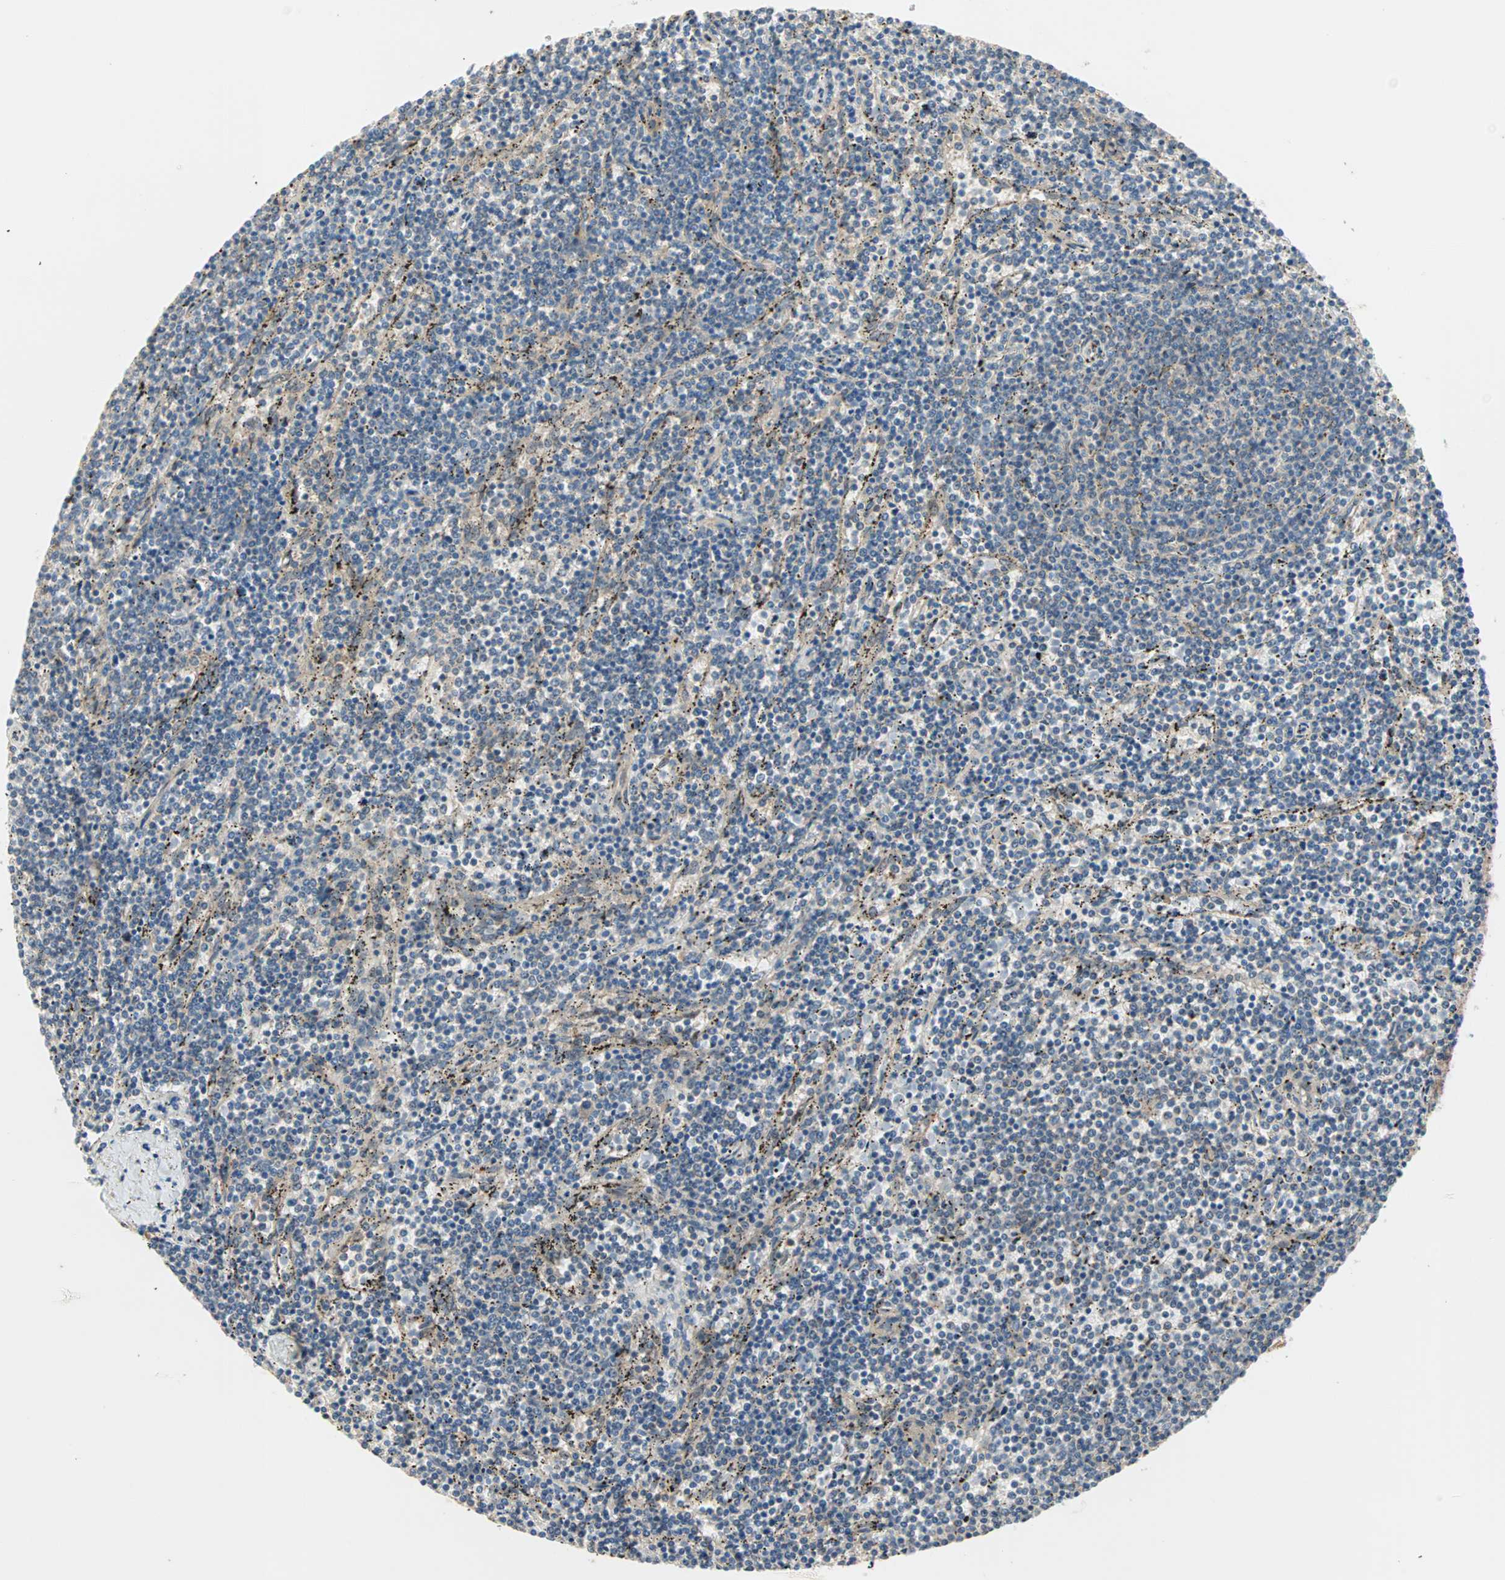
{"staining": {"intensity": "negative", "quantity": "none", "location": "none"}, "tissue": "lymphoma", "cell_type": "Tumor cells", "image_type": "cancer", "snomed": [{"axis": "morphology", "description": "Malignant lymphoma, non-Hodgkin's type, Low grade"}, {"axis": "topography", "description": "Spleen"}], "caption": "The histopathology image demonstrates no significant positivity in tumor cells of lymphoma. (DAB (3,3'-diaminobenzidine) immunohistochemistry, high magnification).", "gene": "PDE8A", "patient": {"sex": "female", "age": 50}}